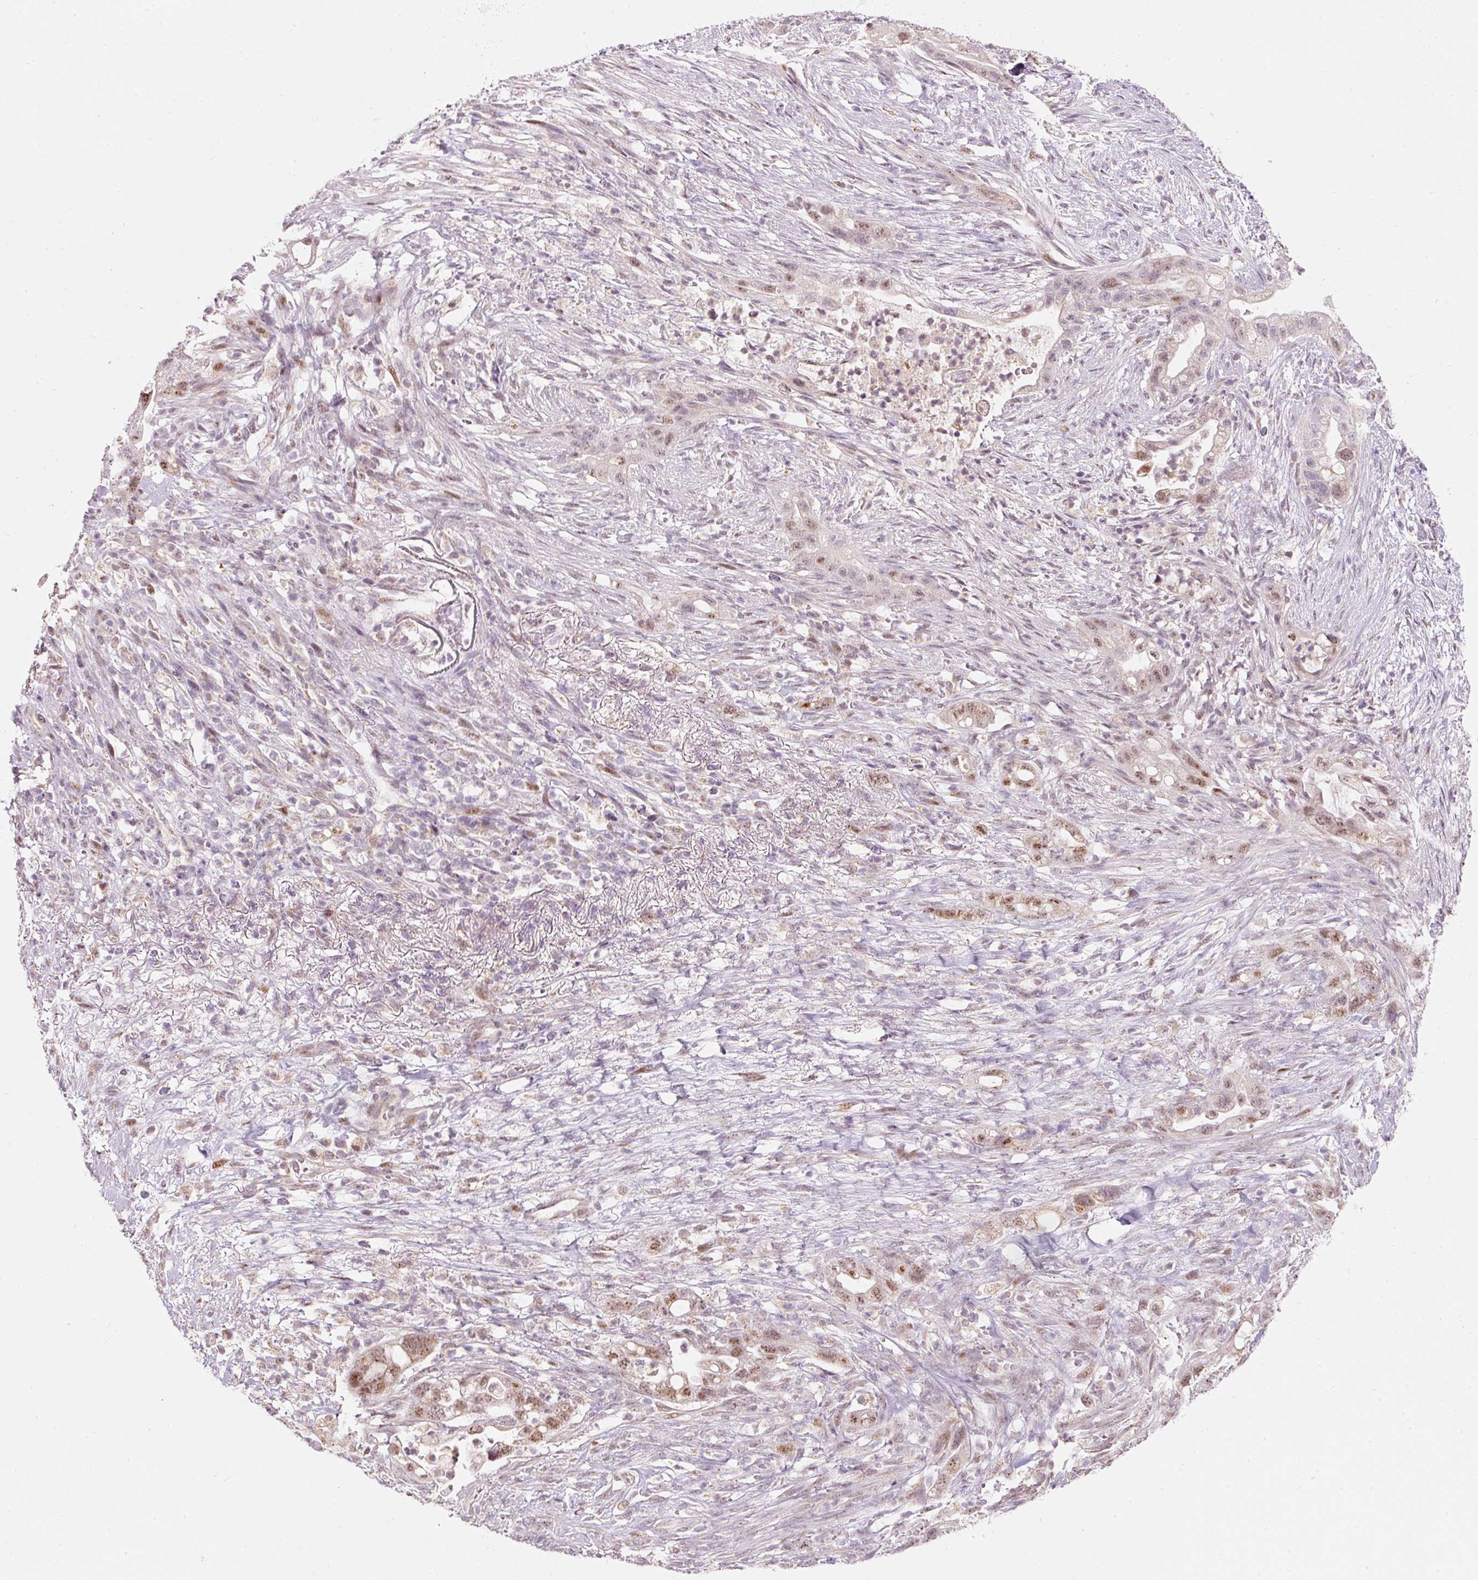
{"staining": {"intensity": "moderate", "quantity": "25%-75%", "location": "nuclear"}, "tissue": "pancreatic cancer", "cell_type": "Tumor cells", "image_type": "cancer", "snomed": [{"axis": "morphology", "description": "Adenocarcinoma, NOS"}, {"axis": "topography", "description": "Pancreas"}], "caption": "Human pancreatic cancer (adenocarcinoma) stained with a brown dye exhibits moderate nuclear positive expression in approximately 25%-75% of tumor cells.", "gene": "RNF39", "patient": {"sex": "male", "age": 44}}